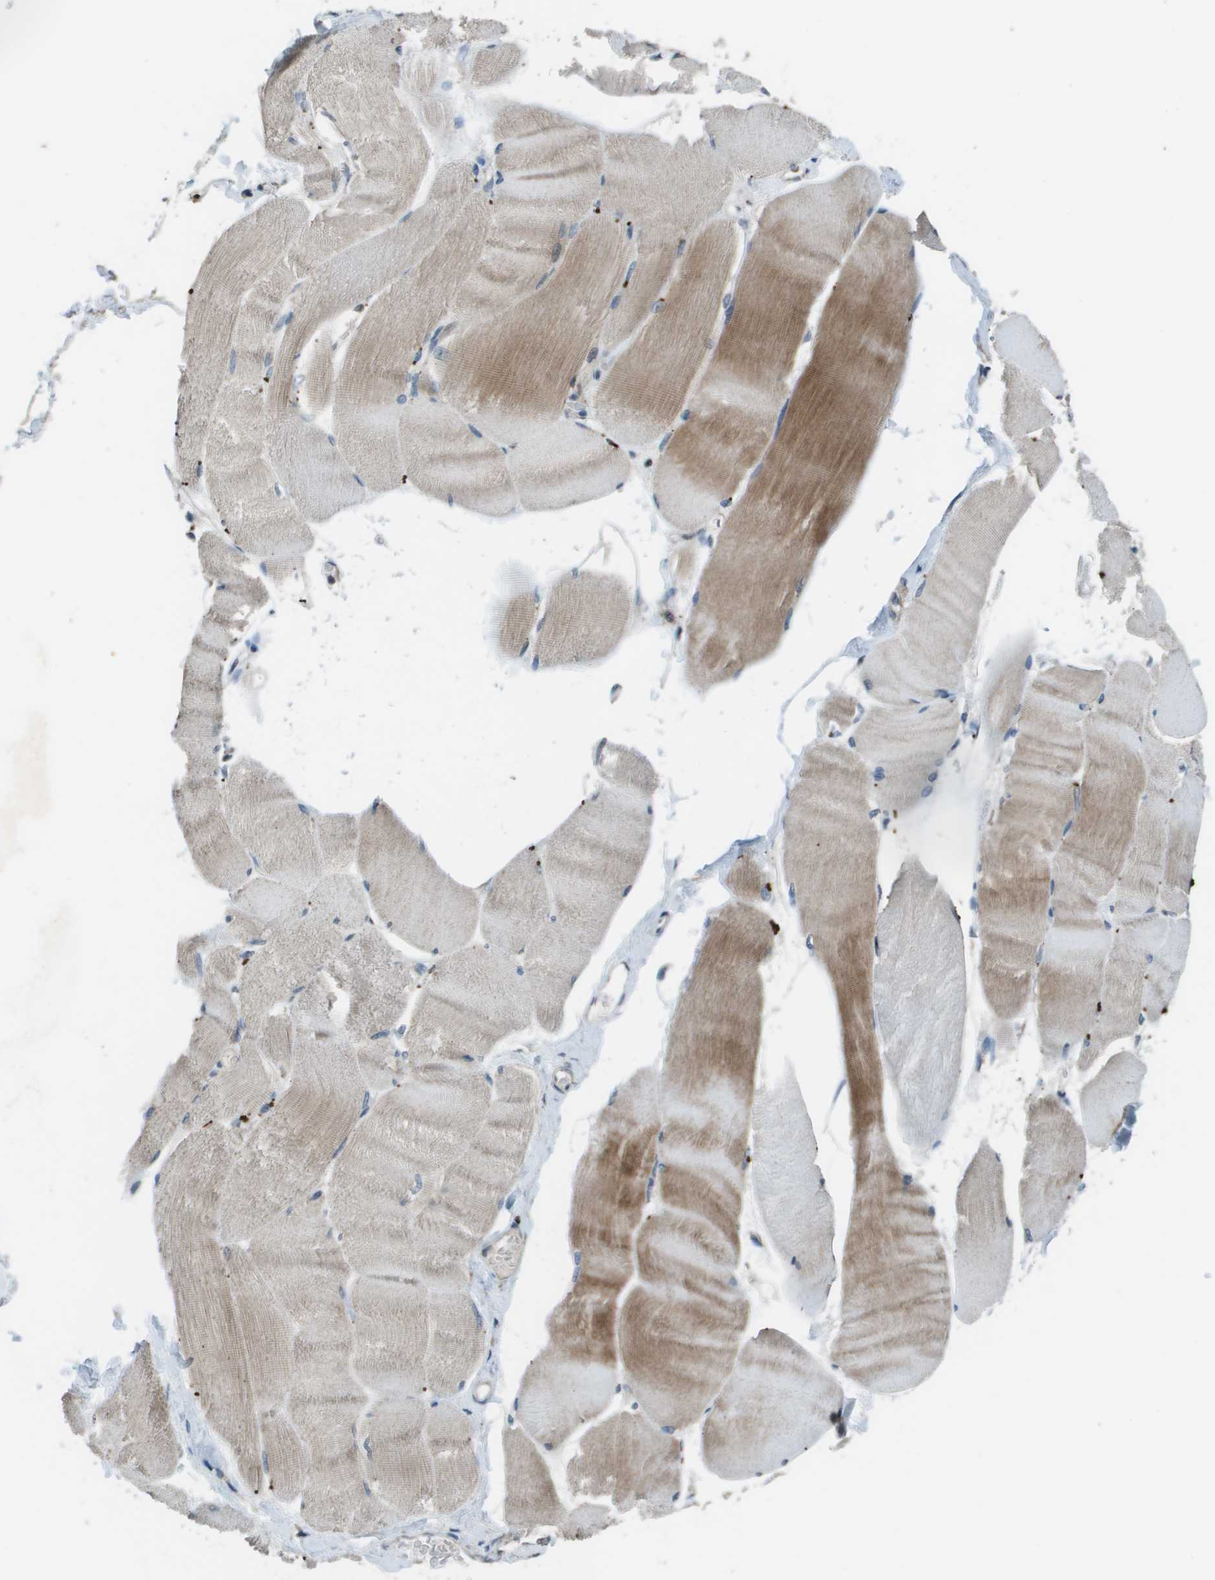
{"staining": {"intensity": "moderate", "quantity": "<25%", "location": "cytoplasmic/membranous"}, "tissue": "skeletal muscle", "cell_type": "Myocytes", "image_type": "normal", "snomed": [{"axis": "morphology", "description": "Normal tissue, NOS"}, {"axis": "morphology", "description": "Squamous cell carcinoma, NOS"}, {"axis": "topography", "description": "Skeletal muscle"}], "caption": "Moderate cytoplasmic/membranous expression is identified in approximately <25% of myocytes in normal skeletal muscle.", "gene": "GOSR2", "patient": {"sex": "male", "age": 51}}